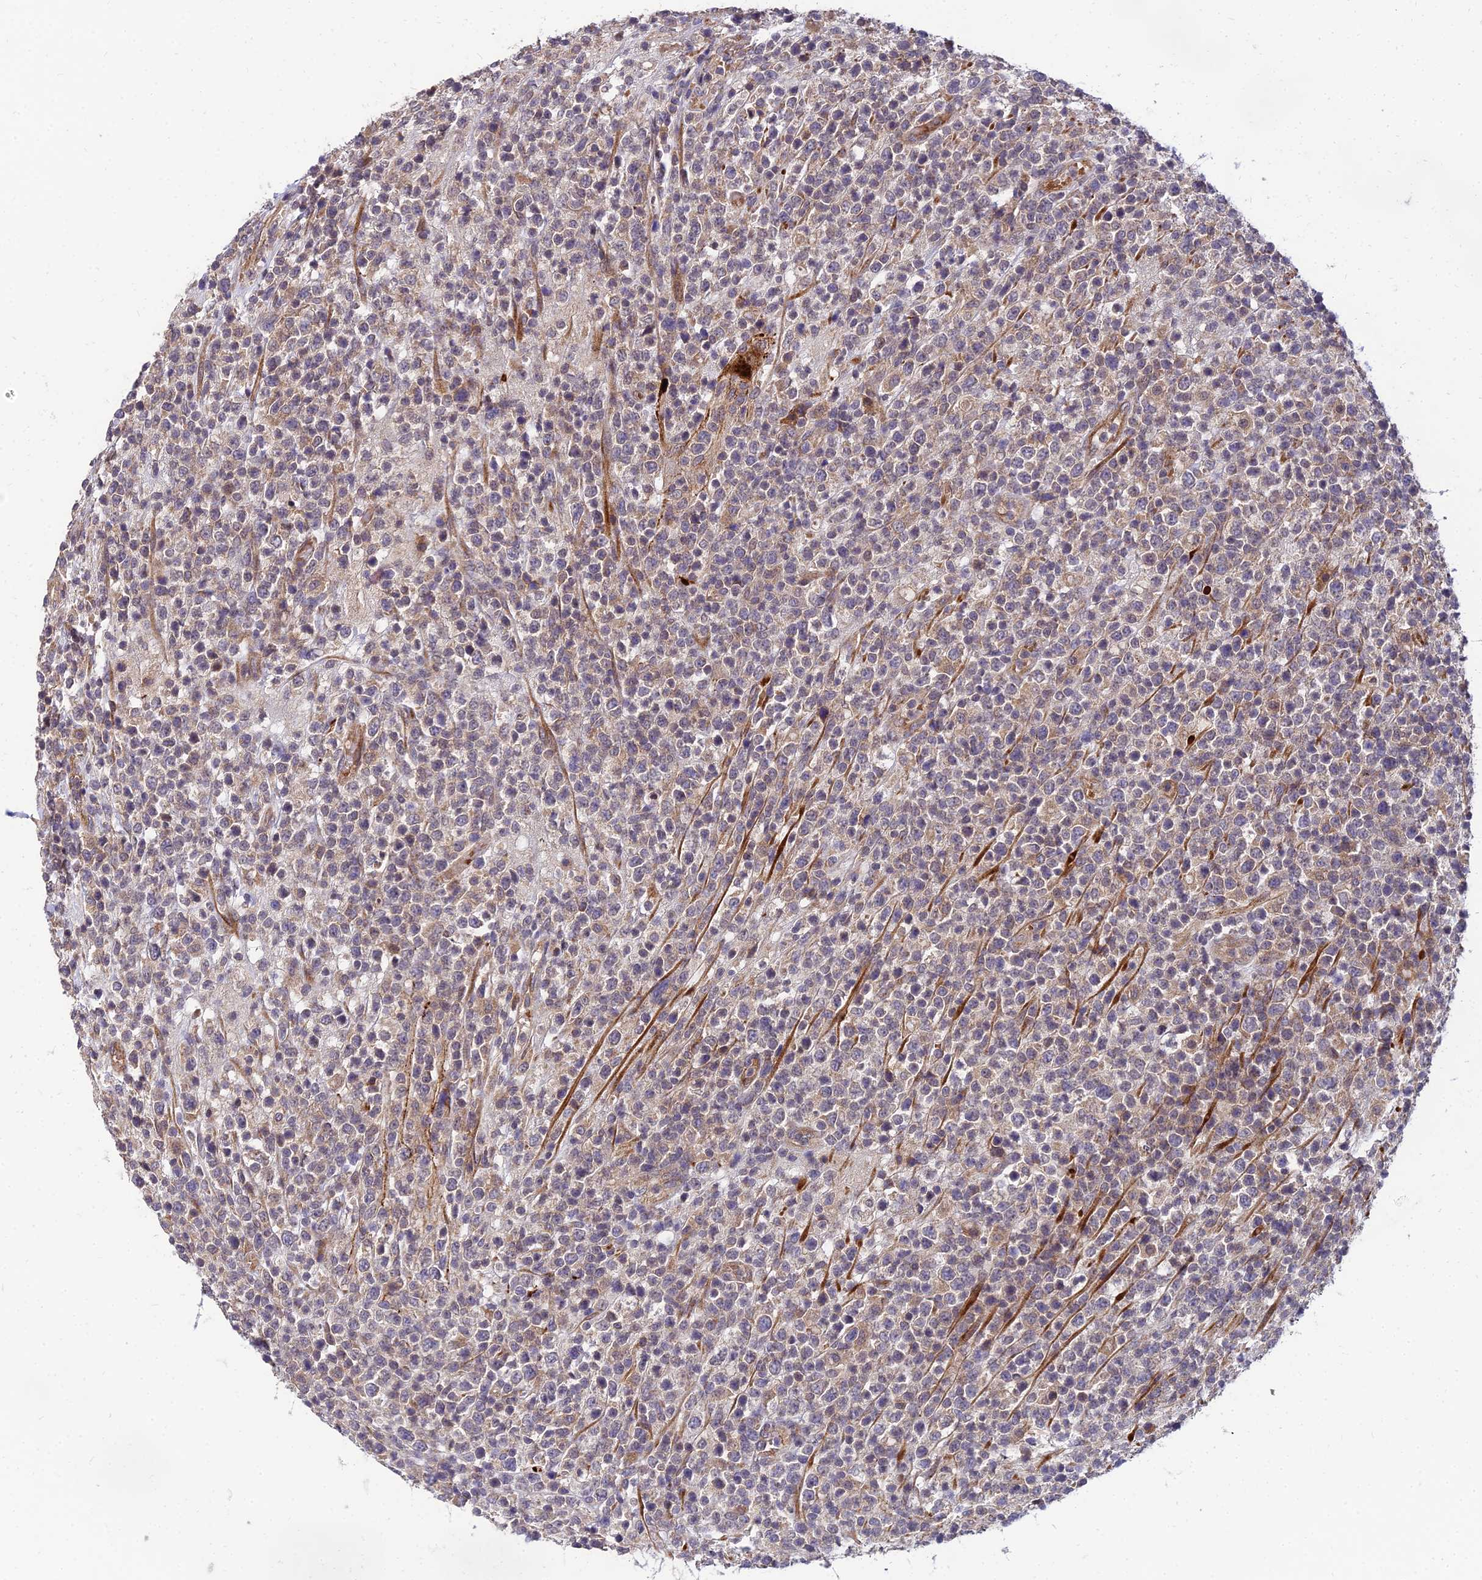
{"staining": {"intensity": "weak", "quantity": "25%-75%", "location": "cytoplasmic/membranous"}, "tissue": "lymphoma", "cell_type": "Tumor cells", "image_type": "cancer", "snomed": [{"axis": "morphology", "description": "Malignant lymphoma, non-Hodgkin's type, High grade"}, {"axis": "topography", "description": "Colon"}], "caption": "Immunohistochemistry of human lymphoma exhibits low levels of weak cytoplasmic/membranous positivity in about 25%-75% of tumor cells.", "gene": "NPY", "patient": {"sex": "female", "age": 53}}